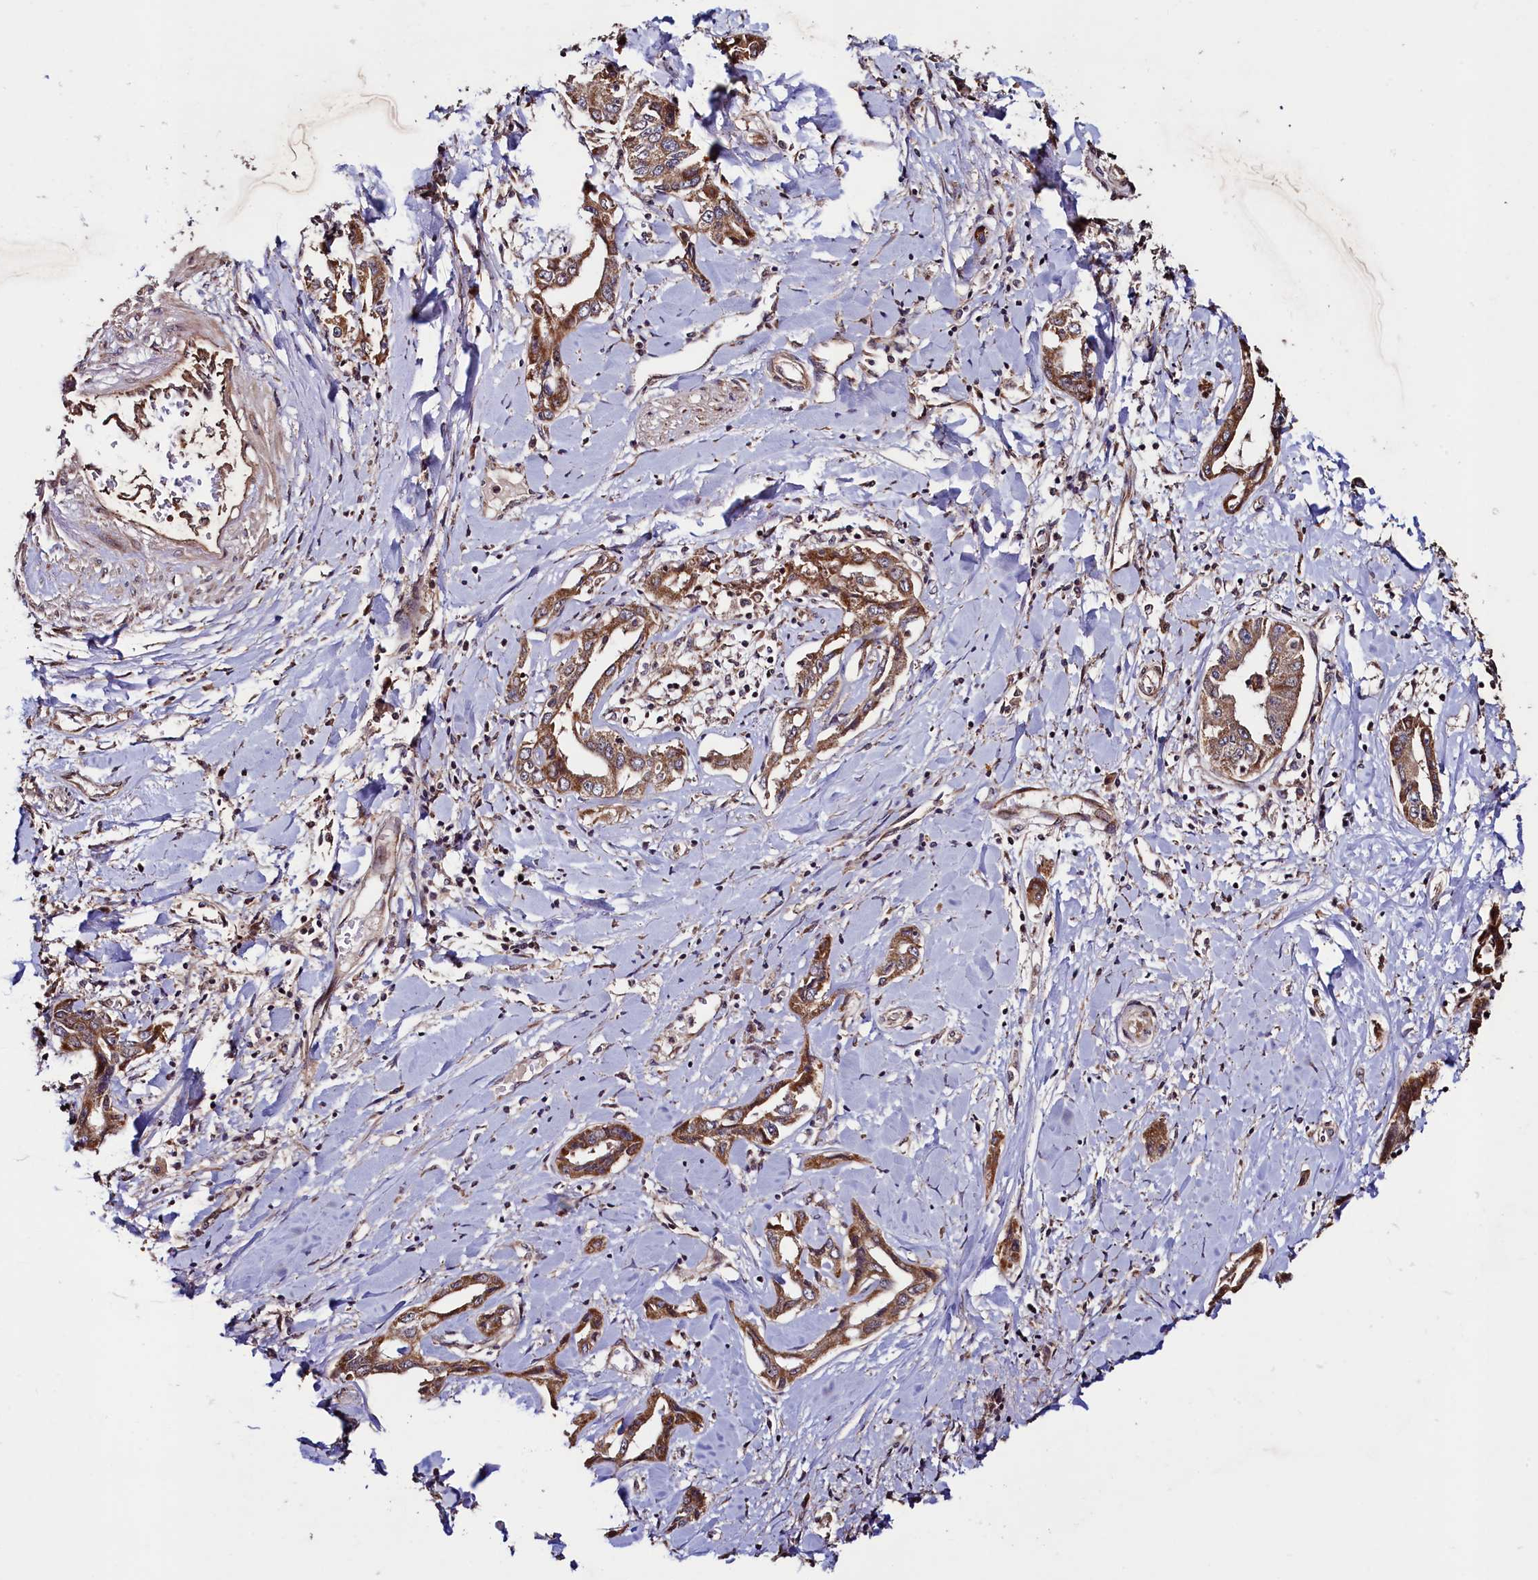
{"staining": {"intensity": "moderate", "quantity": ">75%", "location": "cytoplasmic/membranous"}, "tissue": "liver cancer", "cell_type": "Tumor cells", "image_type": "cancer", "snomed": [{"axis": "morphology", "description": "Cholangiocarcinoma"}, {"axis": "topography", "description": "Liver"}], "caption": "Liver cholangiocarcinoma was stained to show a protein in brown. There is medium levels of moderate cytoplasmic/membranous expression in about >75% of tumor cells.", "gene": "RBFA", "patient": {"sex": "male", "age": 59}}